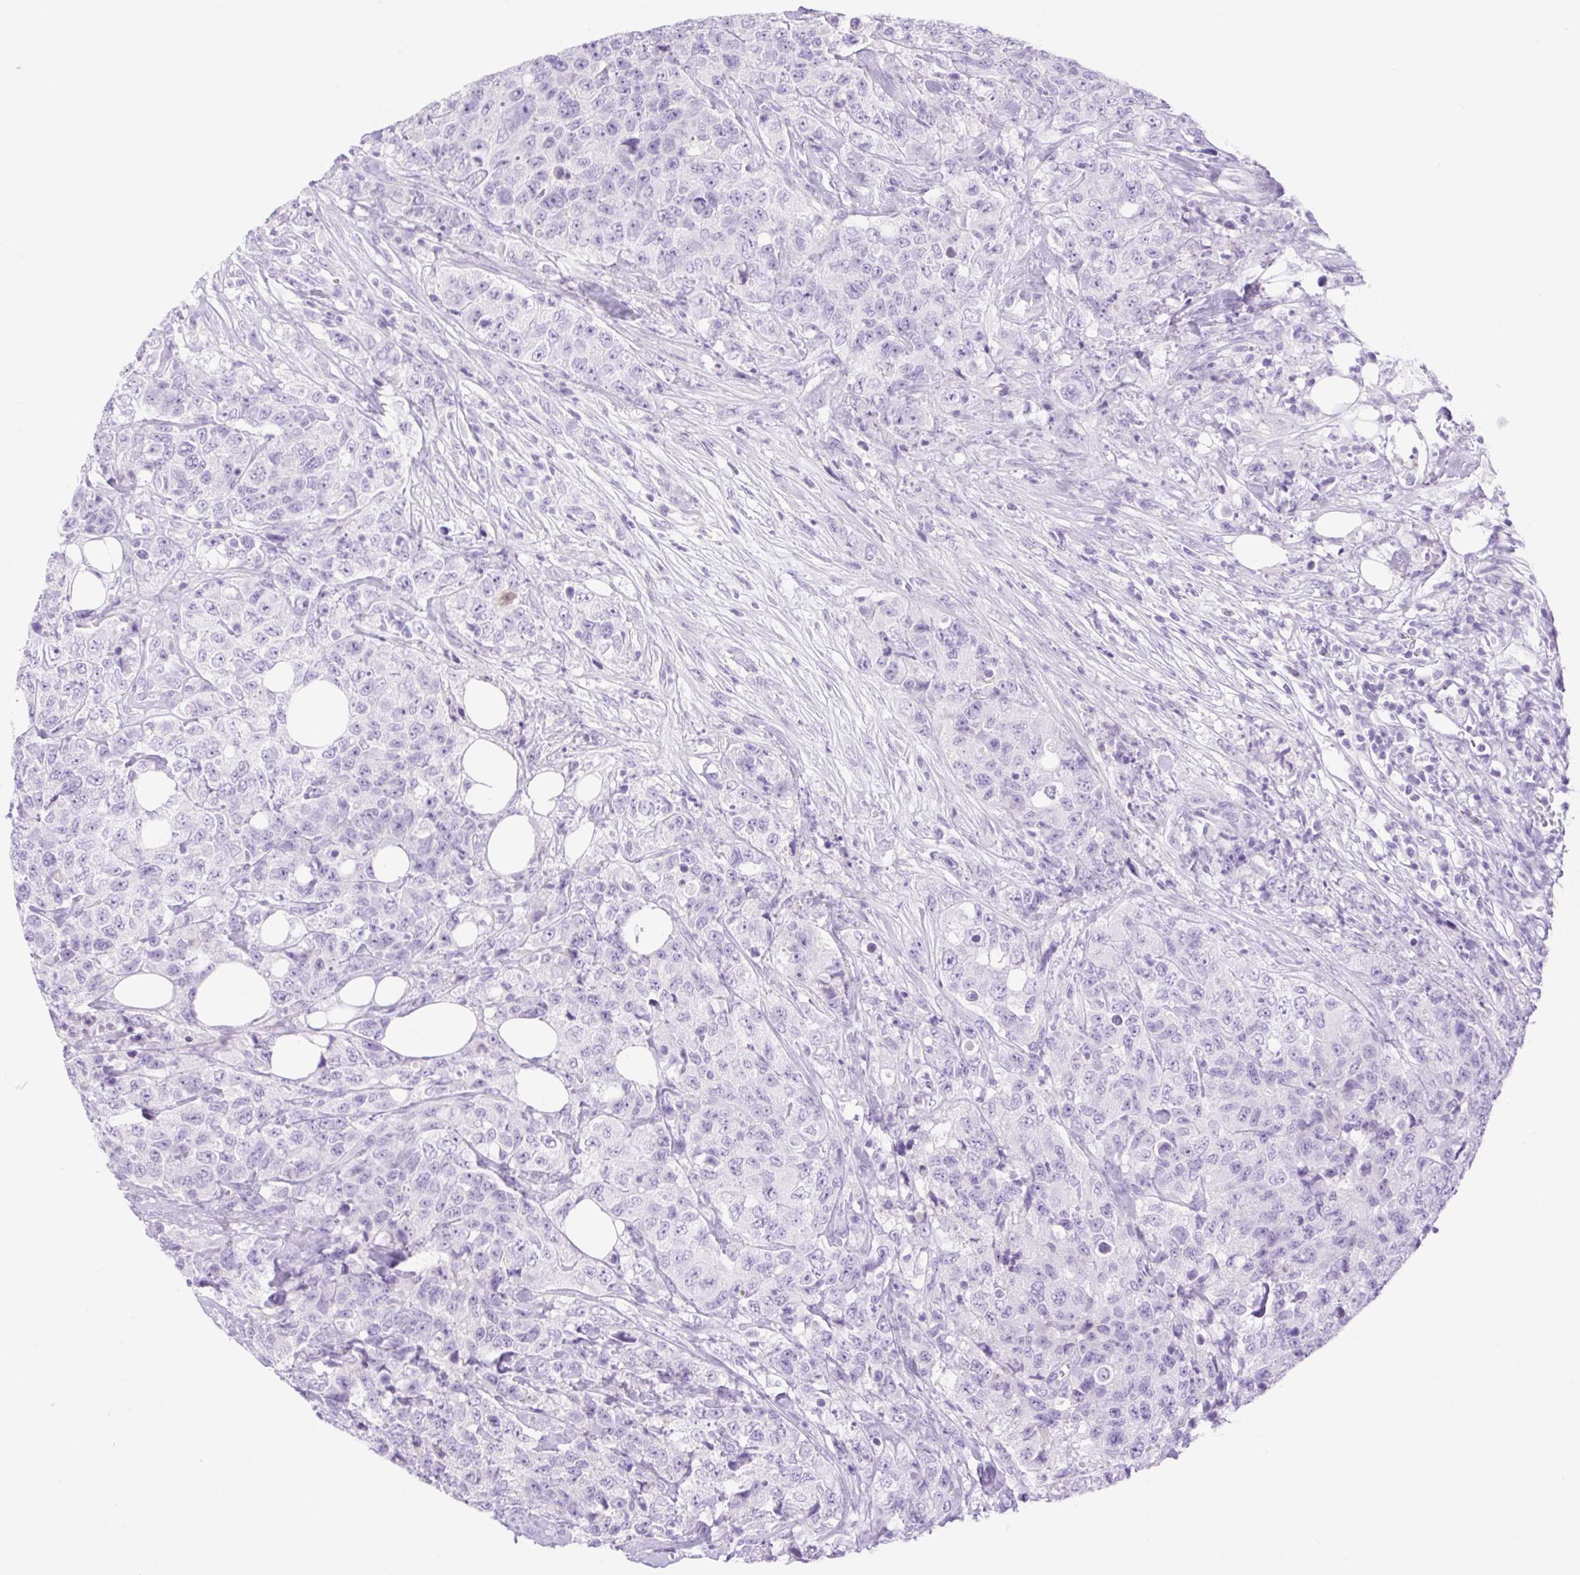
{"staining": {"intensity": "negative", "quantity": "none", "location": "none"}, "tissue": "urothelial cancer", "cell_type": "Tumor cells", "image_type": "cancer", "snomed": [{"axis": "morphology", "description": "Urothelial carcinoma, High grade"}, {"axis": "topography", "description": "Urinary bladder"}], "caption": "This is a image of IHC staining of urothelial cancer, which shows no expression in tumor cells.", "gene": "SLC25A40", "patient": {"sex": "female", "age": 78}}